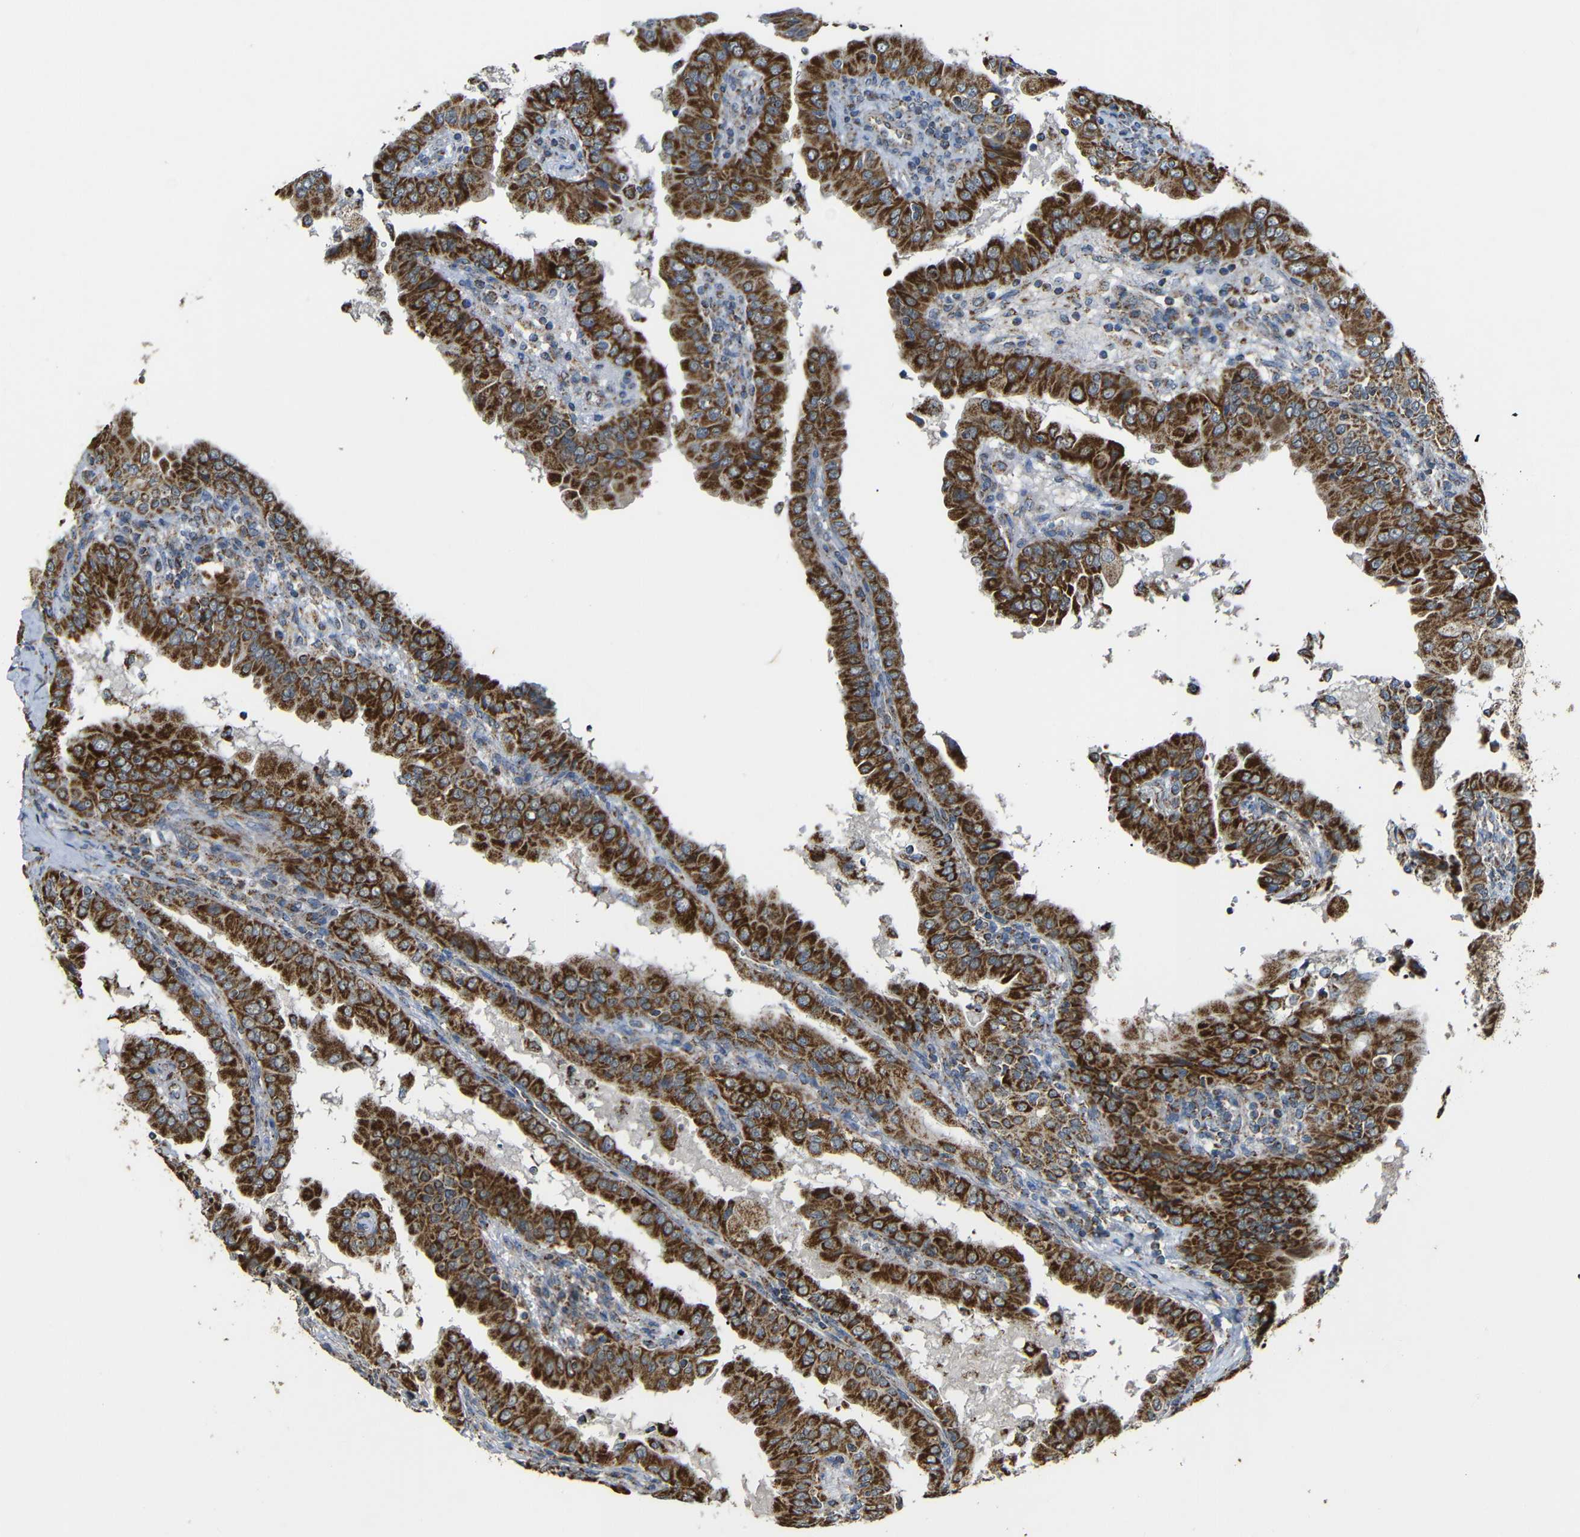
{"staining": {"intensity": "strong", "quantity": ">75%", "location": "cytoplasmic/membranous"}, "tissue": "thyroid cancer", "cell_type": "Tumor cells", "image_type": "cancer", "snomed": [{"axis": "morphology", "description": "Papillary adenocarcinoma, NOS"}, {"axis": "topography", "description": "Thyroid gland"}], "caption": "Papillary adenocarcinoma (thyroid) was stained to show a protein in brown. There is high levels of strong cytoplasmic/membranous expression in about >75% of tumor cells.", "gene": "NR3C2", "patient": {"sex": "male", "age": 33}}